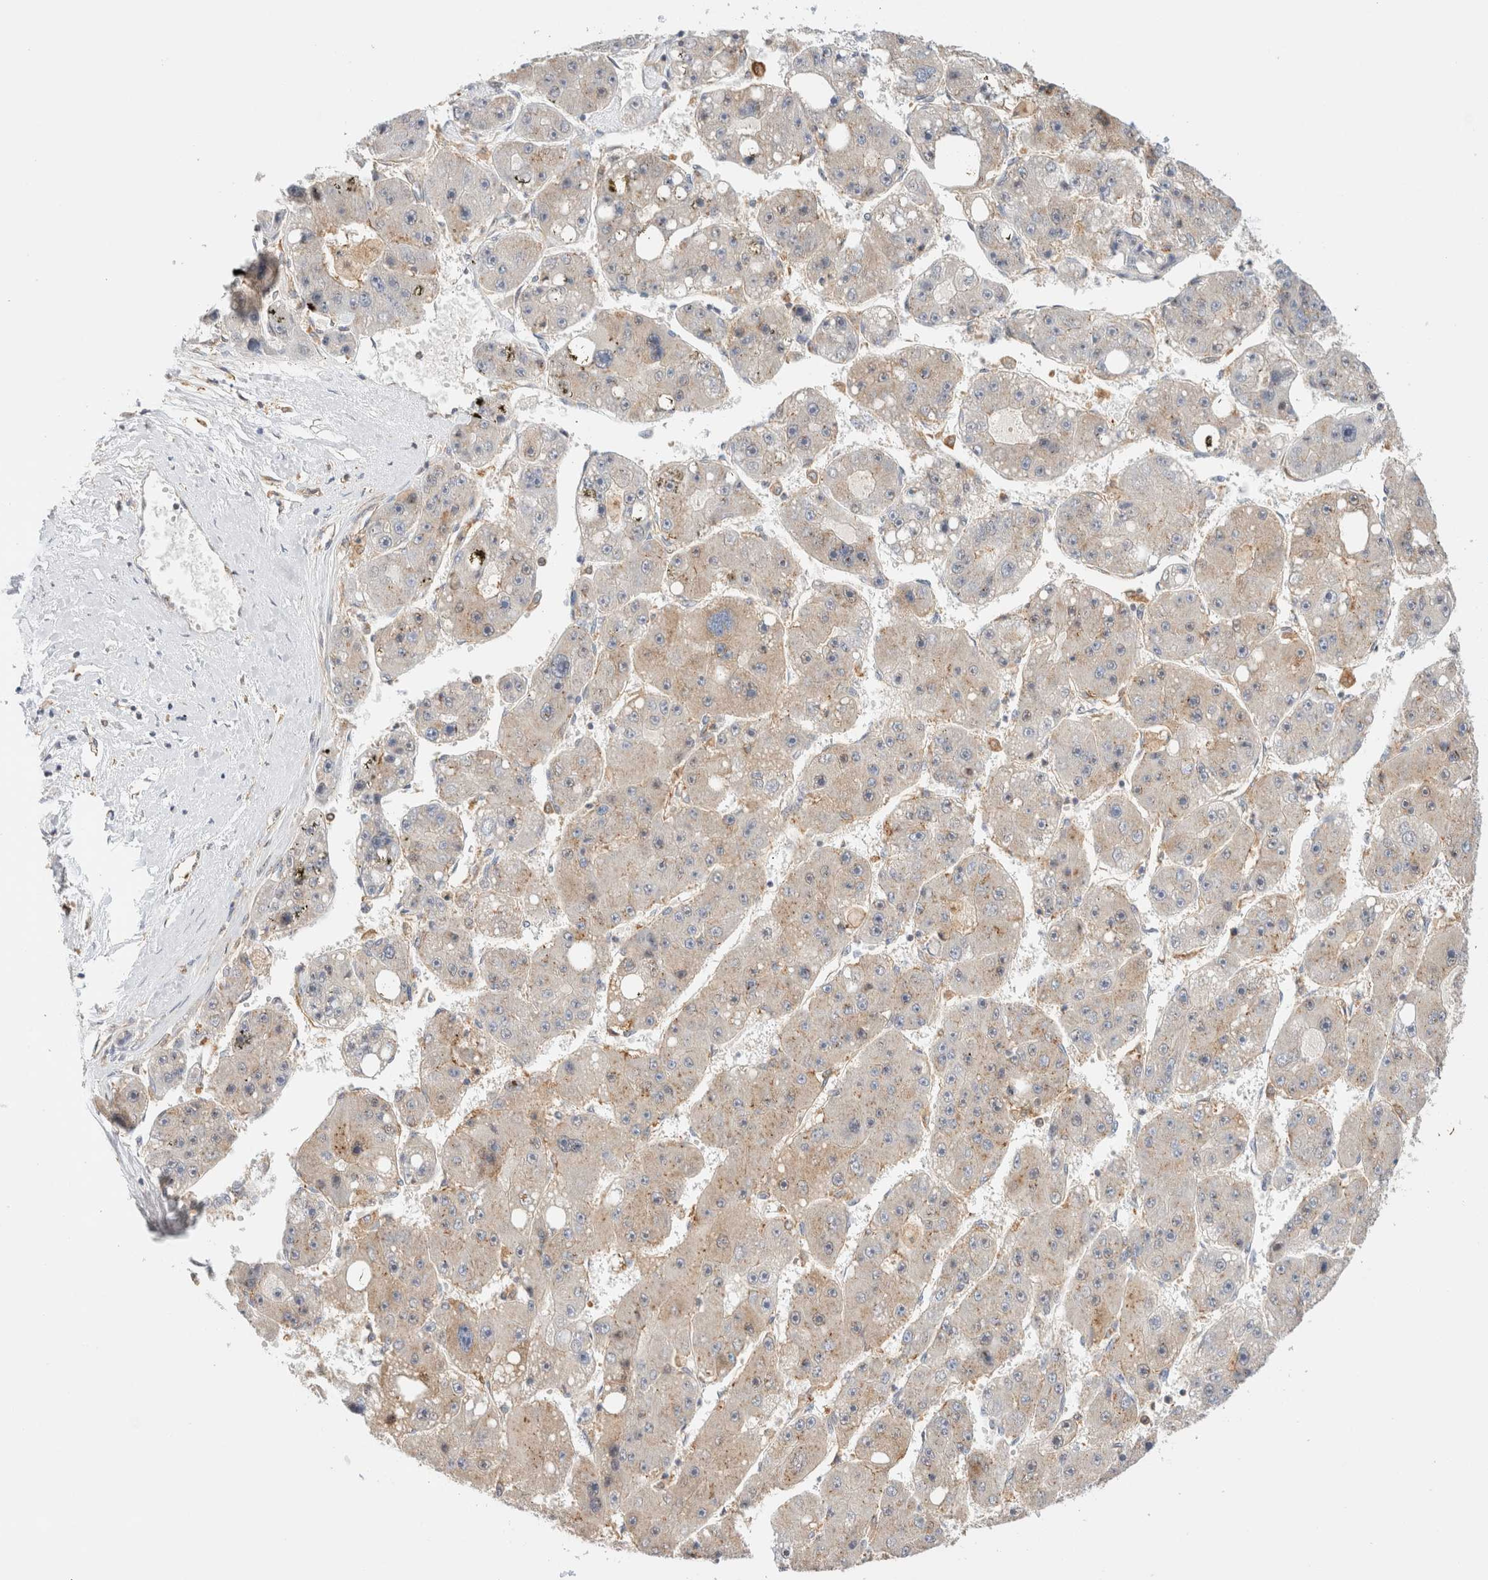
{"staining": {"intensity": "weak", "quantity": "<25%", "location": "cytoplasmic/membranous"}, "tissue": "liver cancer", "cell_type": "Tumor cells", "image_type": "cancer", "snomed": [{"axis": "morphology", "description": "Carcinoma, Hepatocellular, NOS"}, {"axis": "topography", "description": "Liver"}], "caption": "Micrograph shows no significant protein expression in tumor cells of liver cancer (hepatocellular carcinoma).", "gene": "RABEP1", "patient": {"sex": "female", "age": 61}}